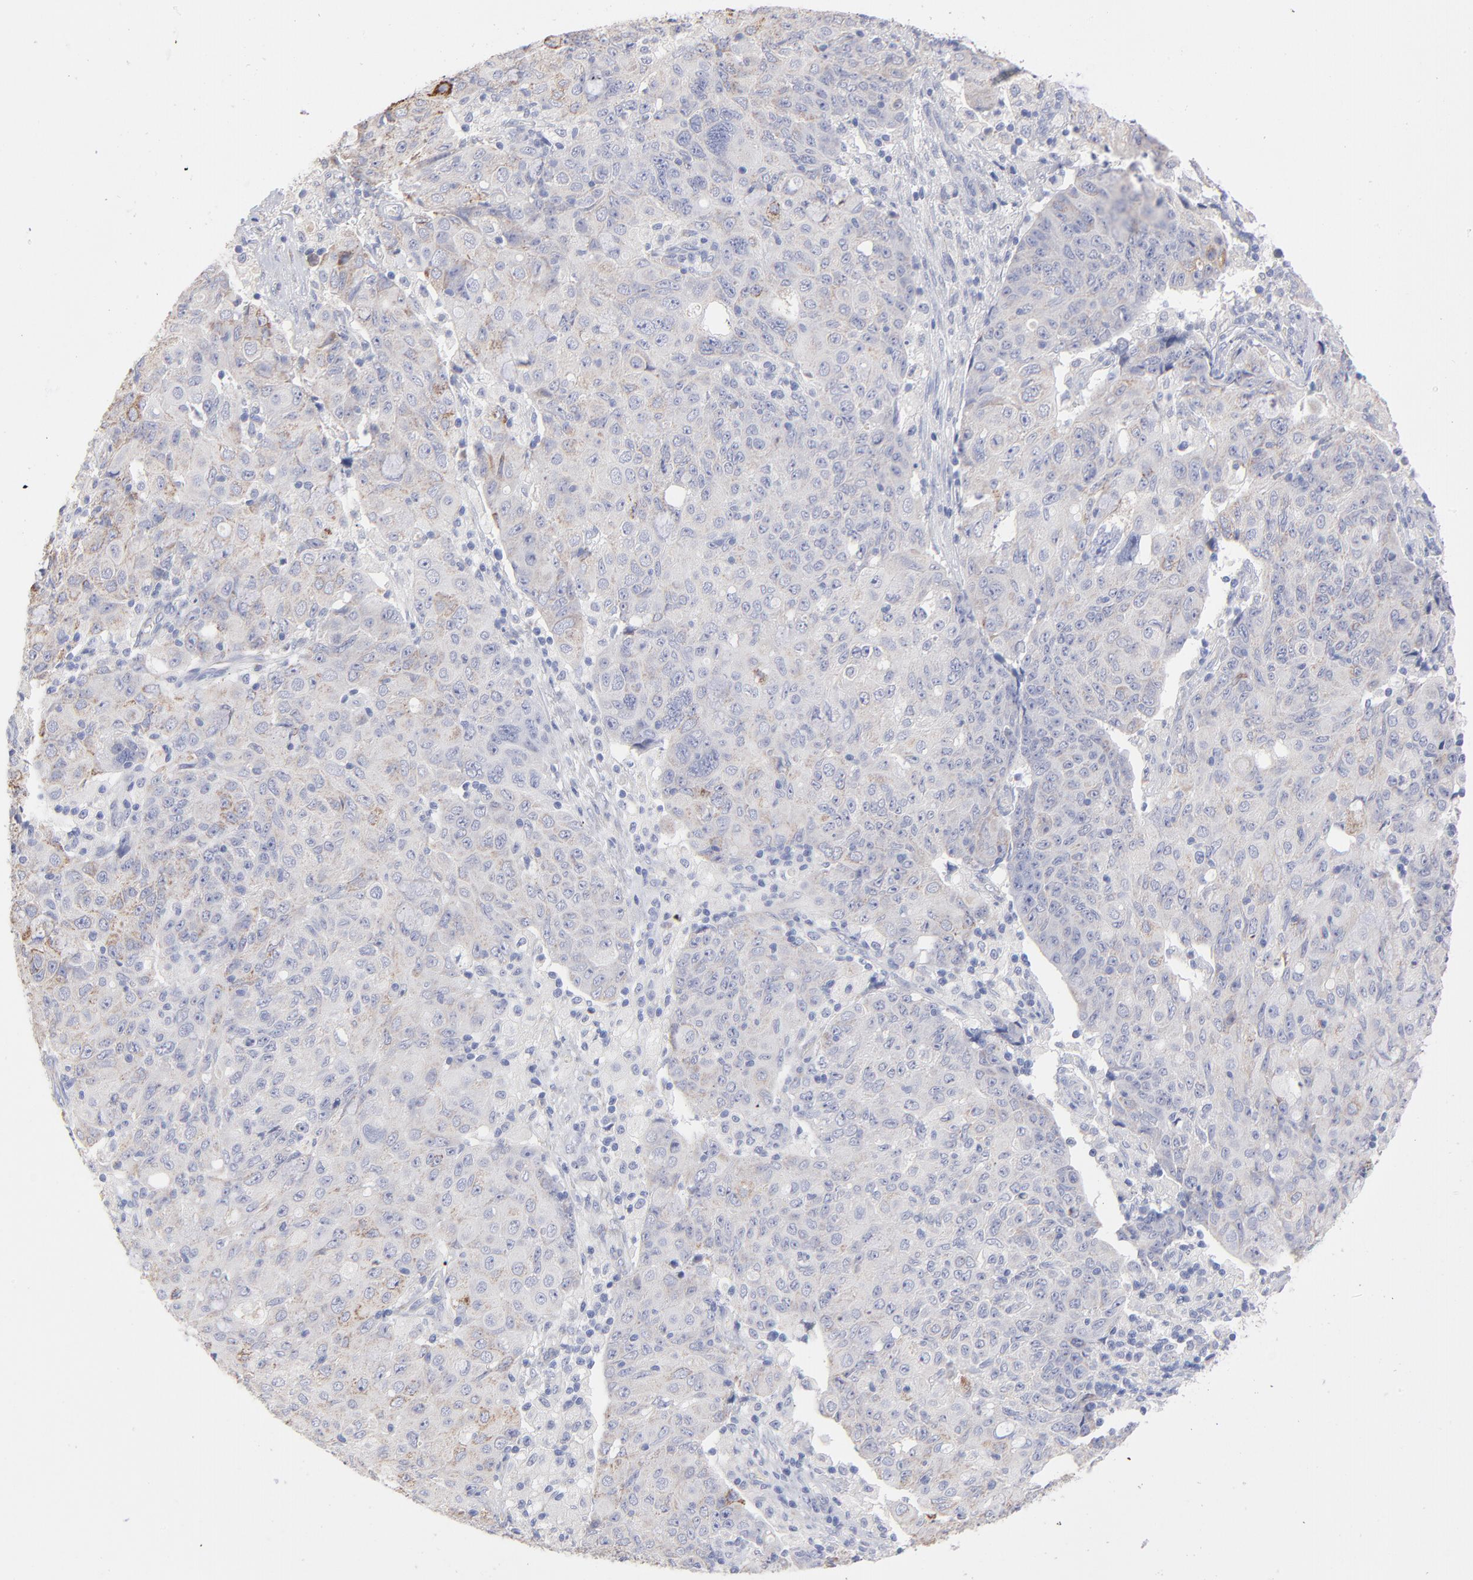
{"staining": {"intensity": "weak", "quantity": "<25%", "location": "cytoplasmic/membranous"}, "tissue": "ovarian cancer", "cell_type": "Tumor cells", "image_type": "cancer", "snomed": [{"axis": "morphology", "description": "Carcinoma, endometroid"}, {"axis": "topography", "description": "Ovary"}], "caption": "A photomicrograph of endometroid carcinoma (ovarian) stained for a protein exhibits no brown staining in tumor cells.", "gene": "TST", "patient": {"sex": "female", "age": 42}}